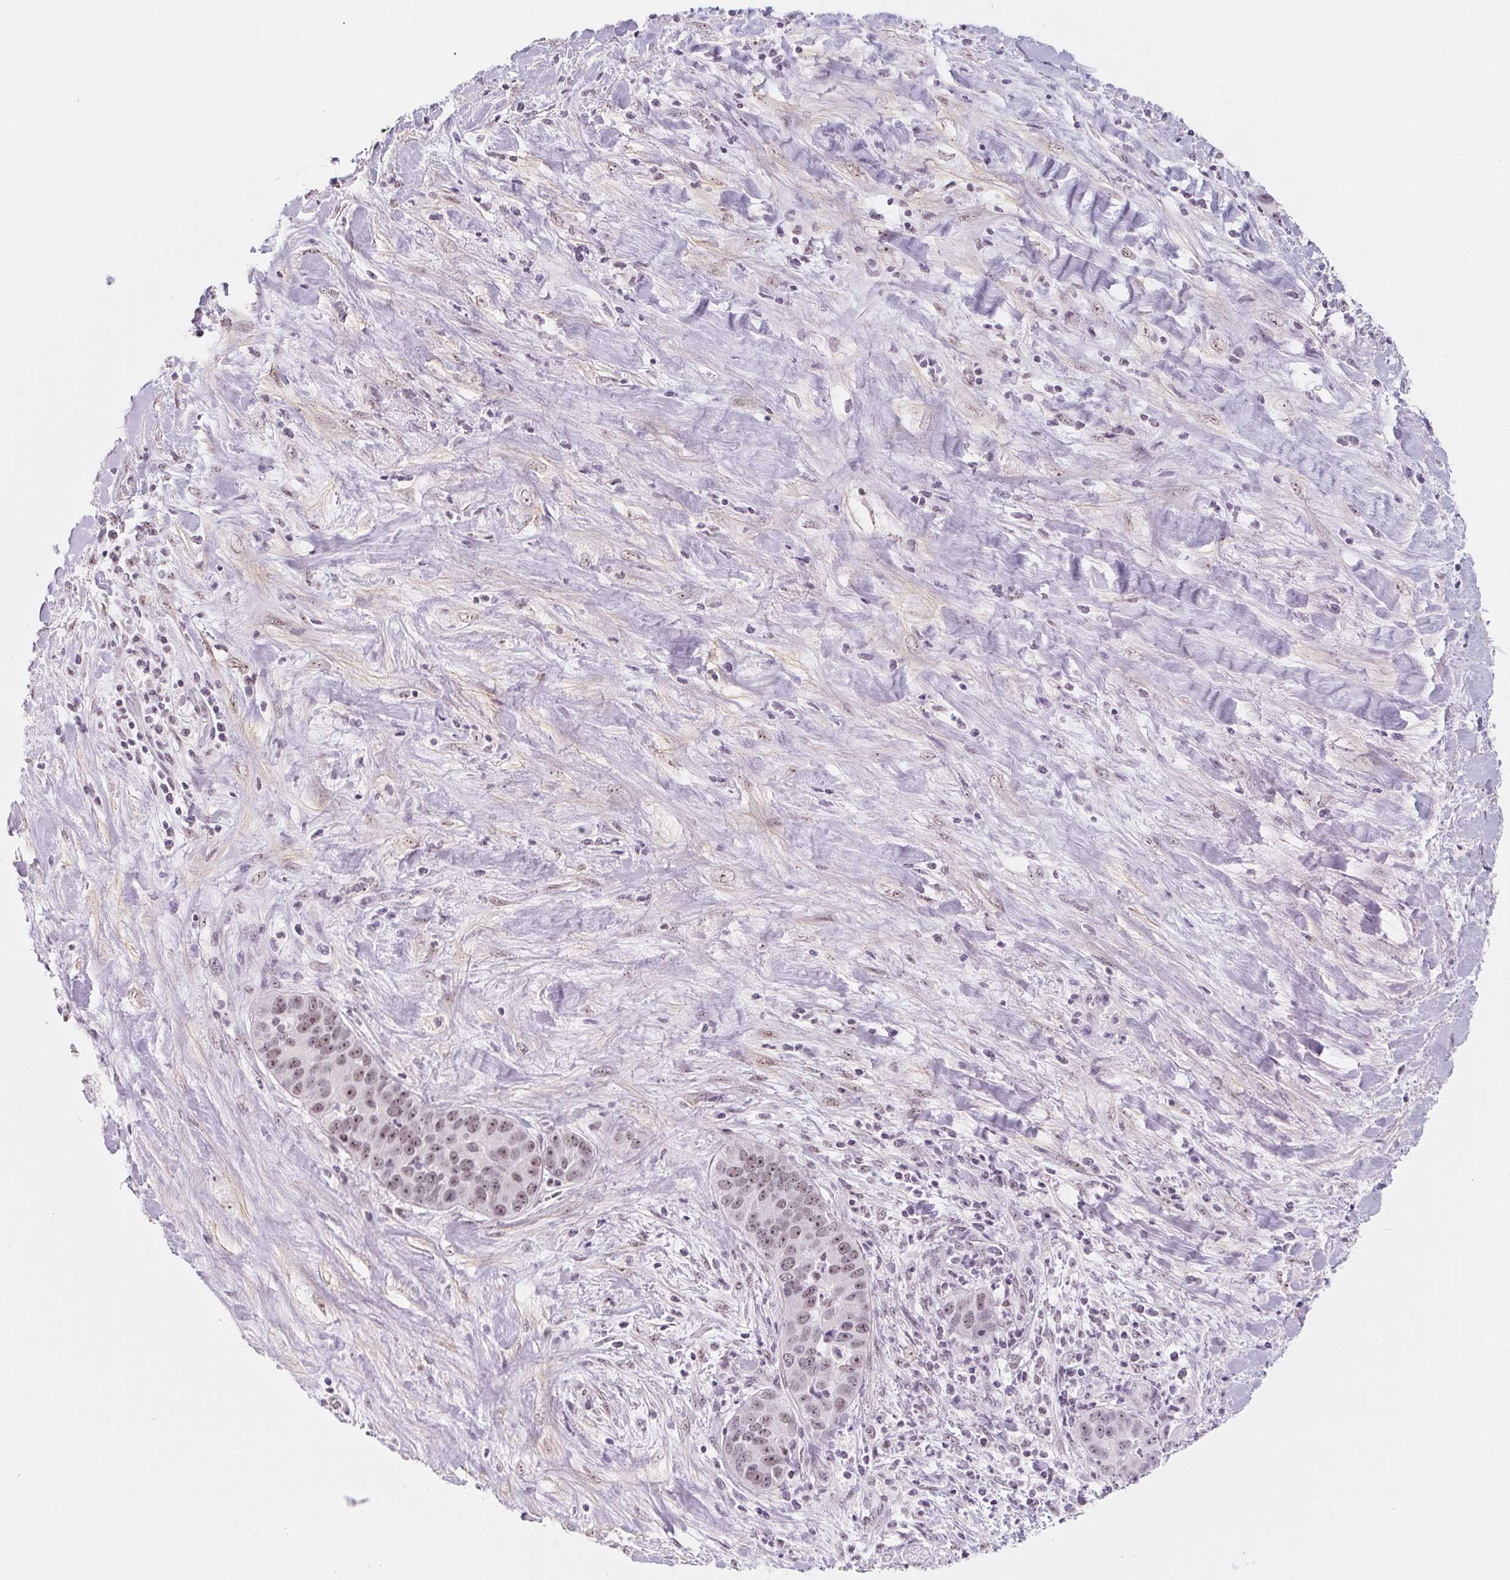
{"staining": {"intensity": "weak", "quantity": ">75%", "location": "nuclear"}, "tissue": "liver cancer", "cell_type": "Tumor cells", "image_type": "cancer", "snomed": [{"axis": "morphology", "description": "Cholangiocarcinoma"}, {"axis": "topography", "description": "Liver"}], "caption": "This histopathology image shows liver cancer (cholangiocarcinoma) stained with IHC to label a protein in brown. The nuclear of tumor cells show weak positivity for the protein. Nuclei are counter-stained blue.", "gene": "ZIC4", "patient": {"sex": "female", "age": 52}}